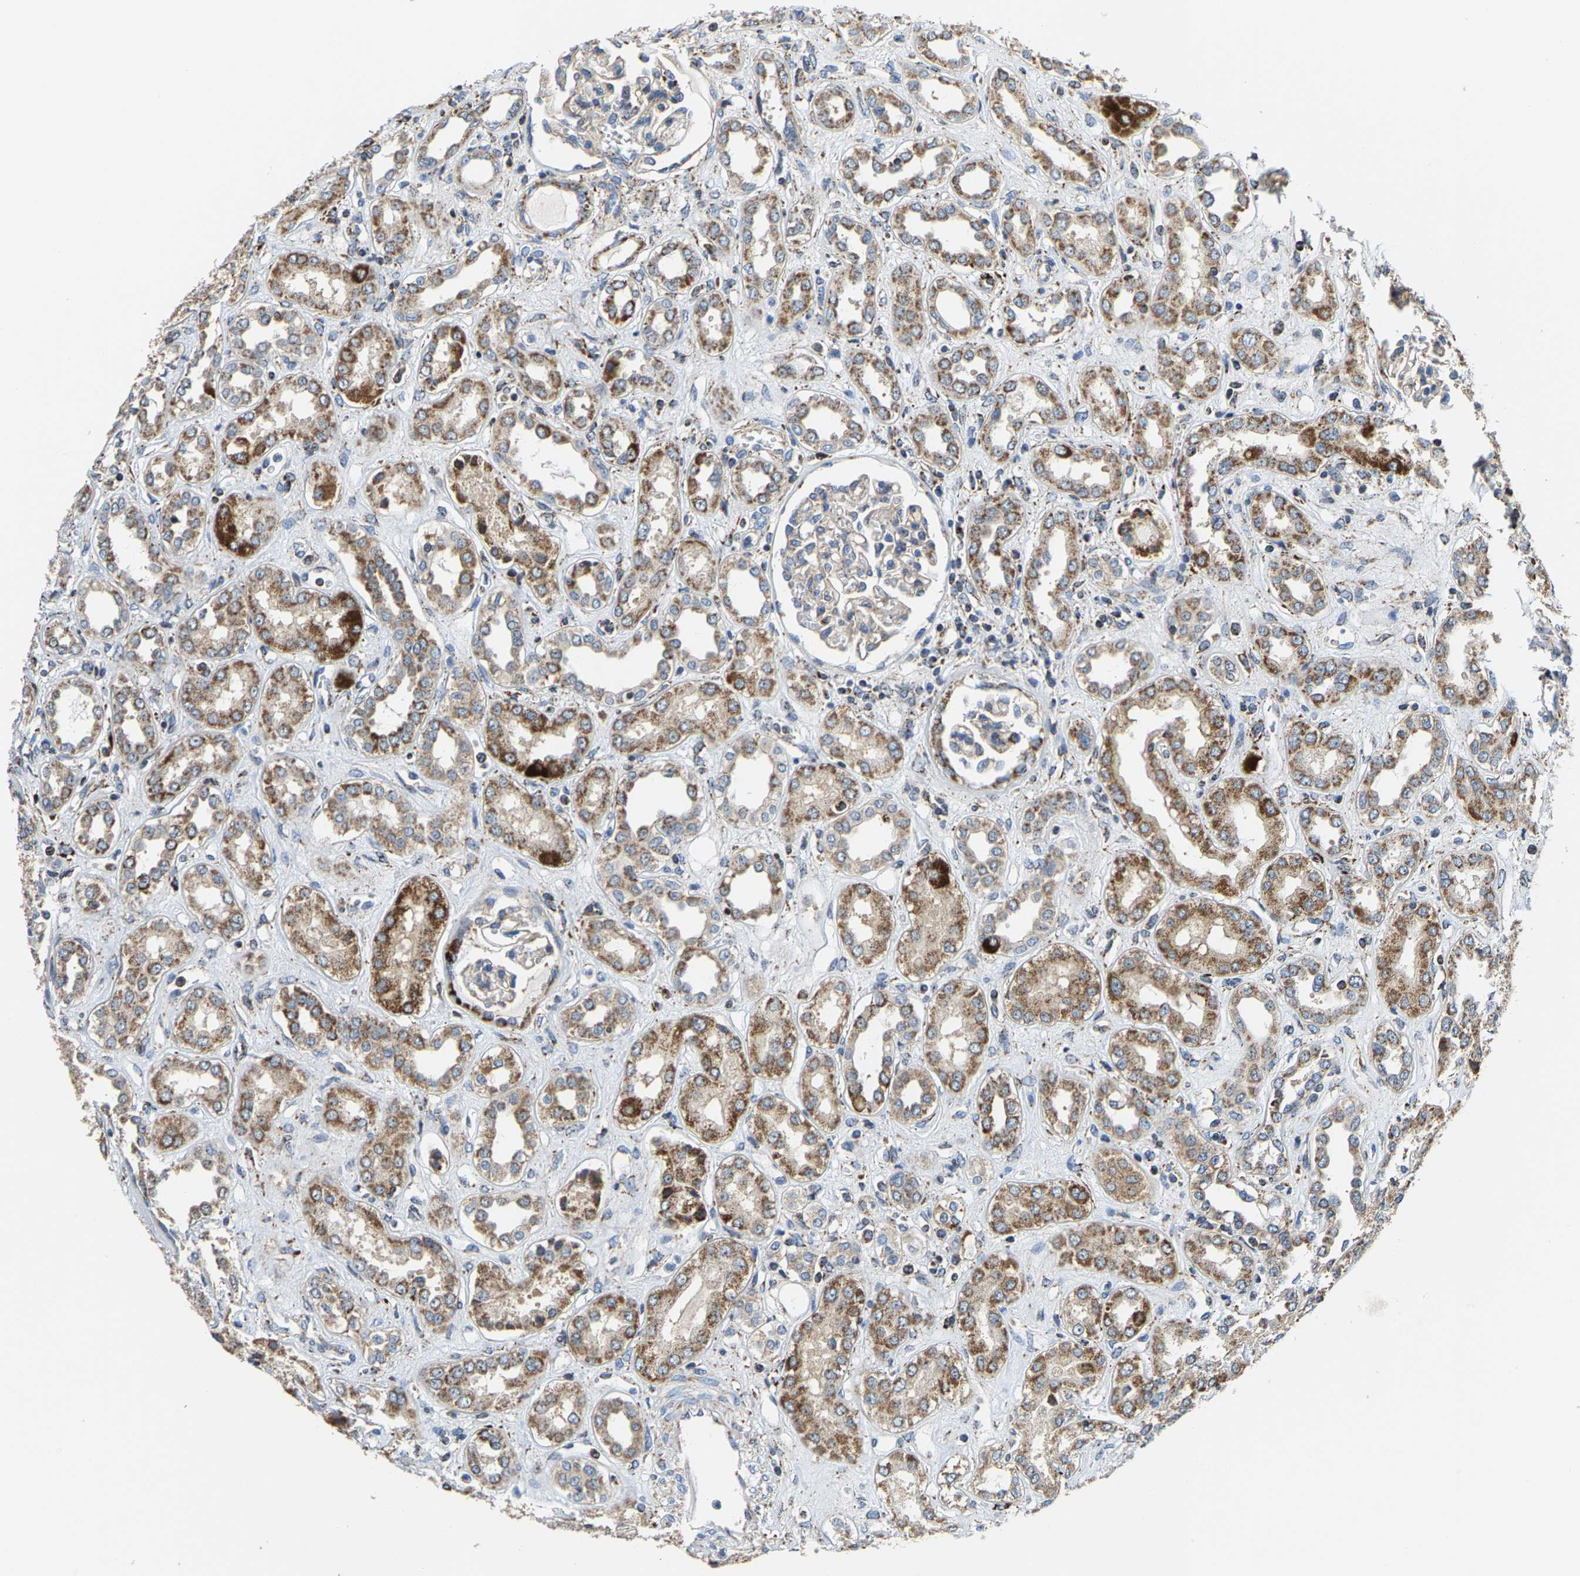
{"staining": {"intensity": "moderate", "quantity": "<25%", "location": "cytoplasmic/membranous"}, "tissue": "kidney", "cell_type": "Cells in glomeruli", "image_type": "normal", "snomed": [{"axis": "morphology", "description": "Normal tissue, NOS"}, {"axis": "topography", "description": "Kidney"}], "caption": "The histopathology image displays staining of unremarkable kidney, revealing moderate cytoplasmic/membranous protein expression (brown color) within cells in glomeruli.", "gene": "SHMT2", "patient": {"sex": "male", "age": 59}}